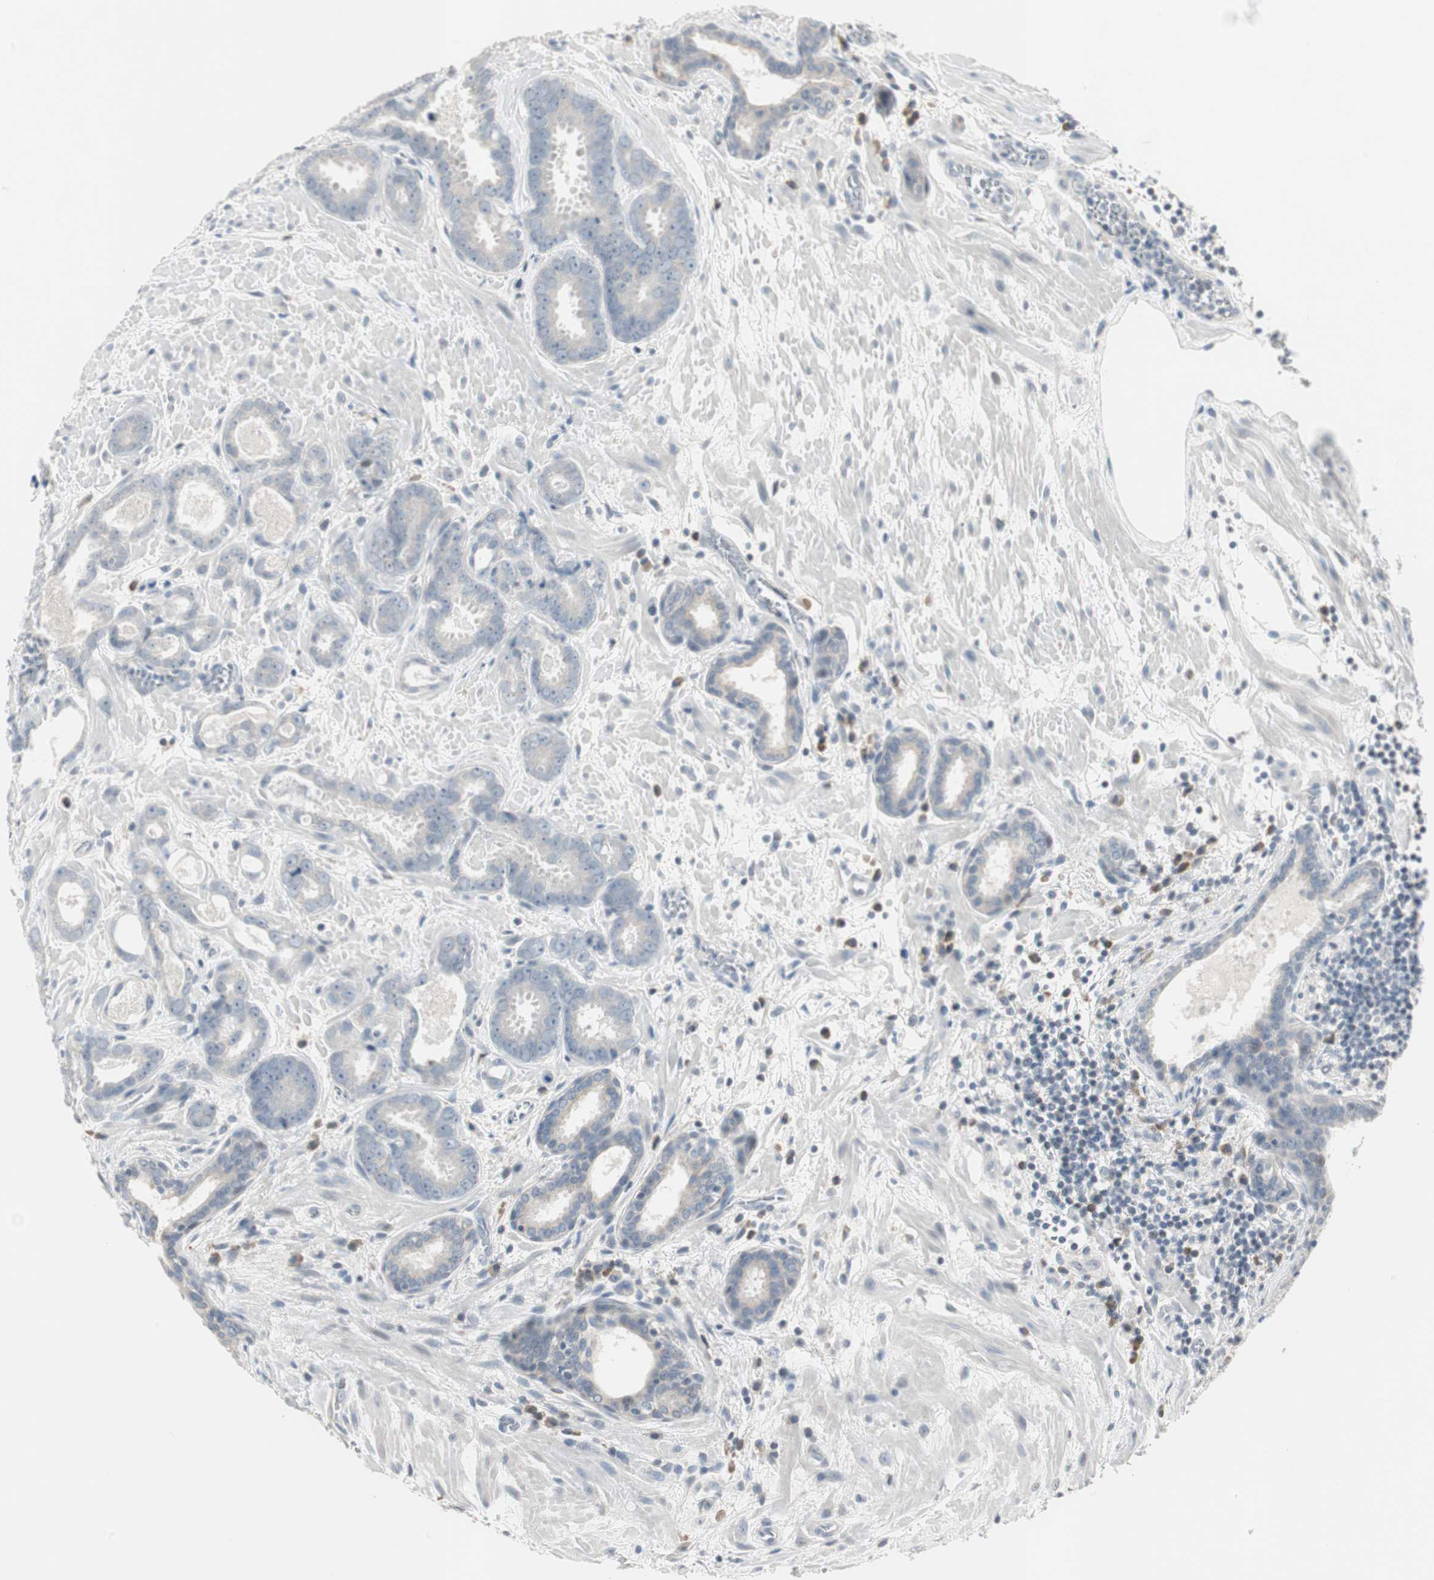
{"staining": {"intensity": "negative", "quantity": "none", "location": "none"}, "tissue": "prostate cancer", "cell_type": "Tumor cells", "image_type": "cancer", "snomed": [{"axis": "morphology", "description": "Adenocarcinoma, Low grade"}, {"axis": "topography", "description": "Prostate"}], "caption": "This is a photomicrograph of IHC staining of adenocarcinoma (low-grade) (prostate), which shows no expression in tumor cells. (IHC, brightfield microscopy, high magnification).", "gene": "PDZK1", "patient": {"sex": "male", "age": 57}}